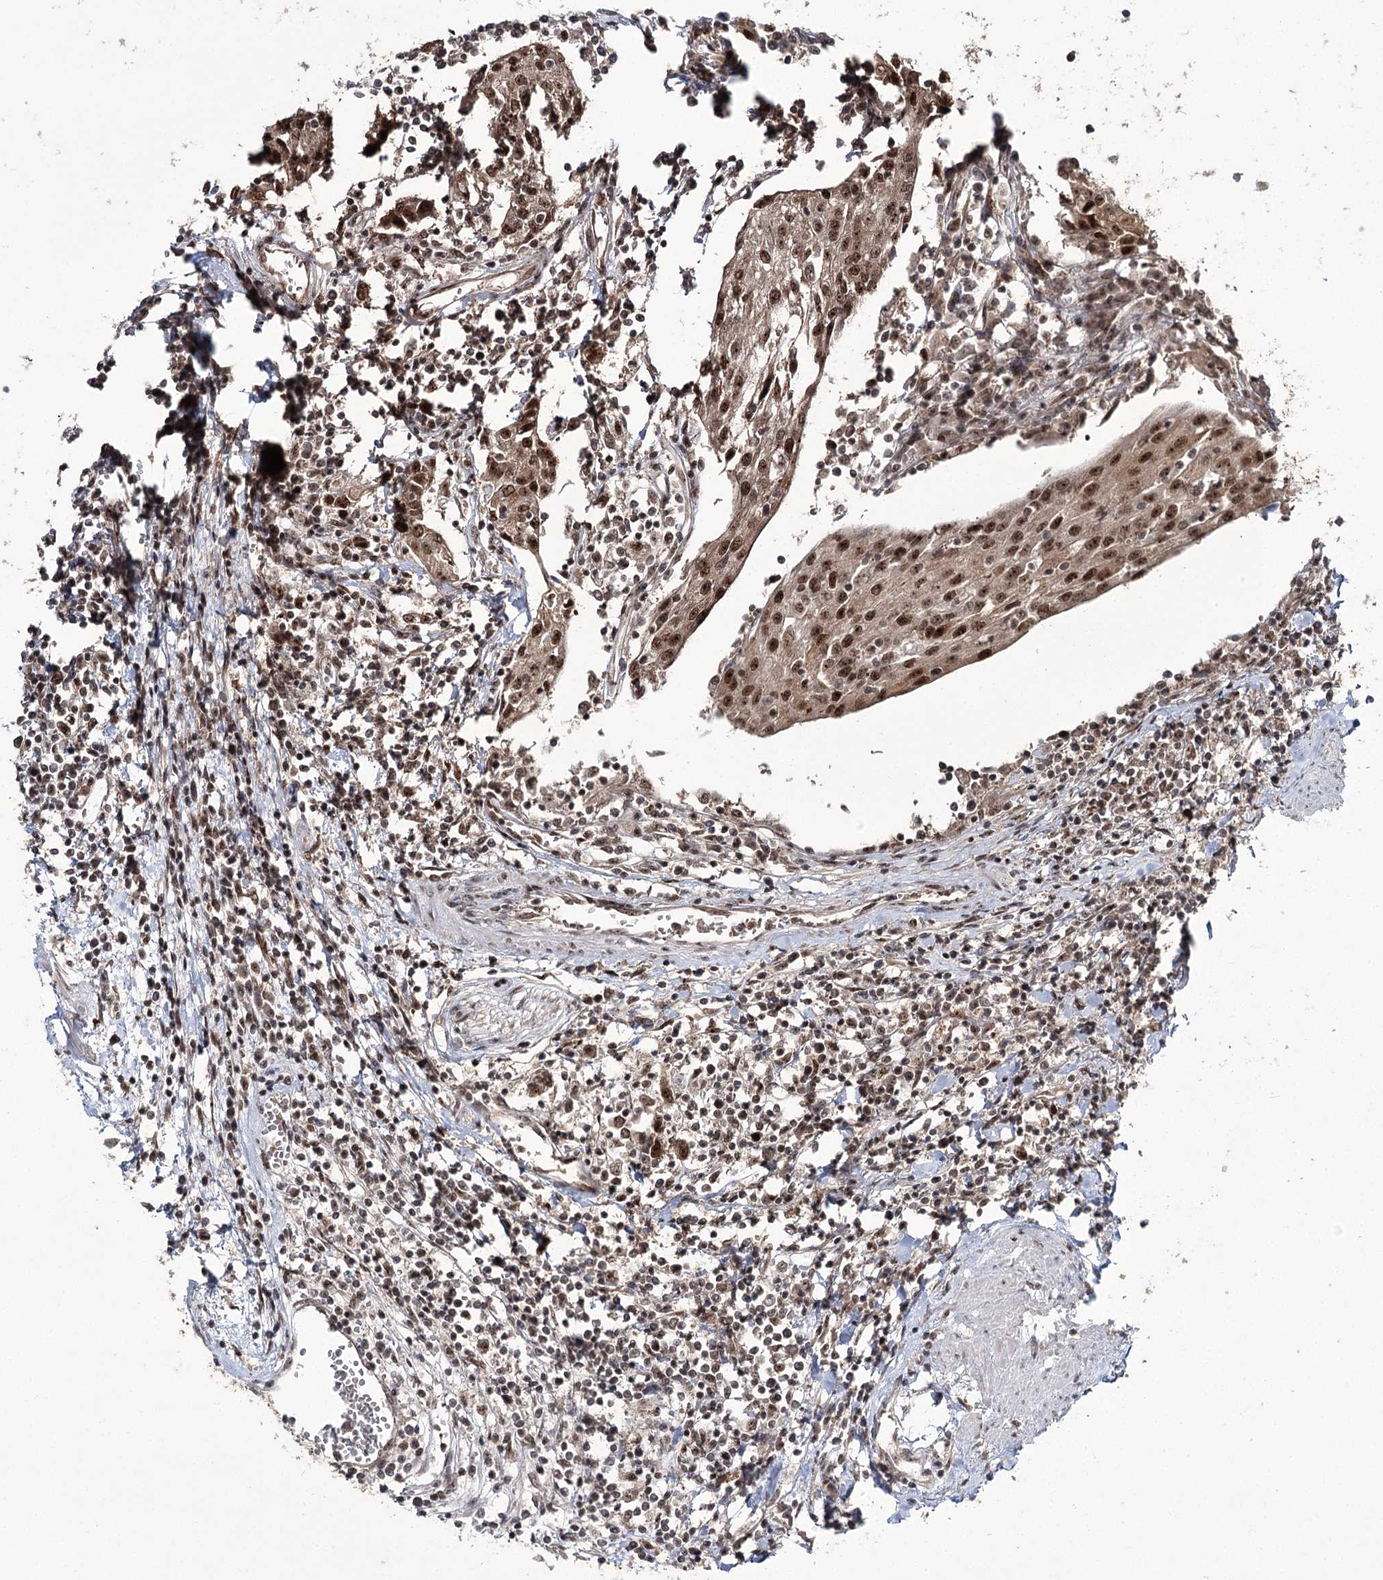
{"staining": {"intensity": "moderate", "quantity": ">75%", "location": "nuclear"}, "tissue": "urothelial cancer", "cell_type": "Tumor cells", "image_type": "cancer", "snomed": [{"axis": "morphology", "description": "Urothelial carcinoma, High grade"}, {"axis": "topography", "description": "Urinary bladder"}], "caption": "Immunohistochemical staining of urothelial cancer displays medium levels of moderate nuclear expression in about >75% of tumor cells. The staining was performed using DAB (3,3'-diaminobenzidine) to visualize the protein expression in brown, while the nuclei were stained in blue with hematoxylin (Magnification: 20x).", "gene": "ERCC3", "patient": {"sex": "female", "age": 85}}